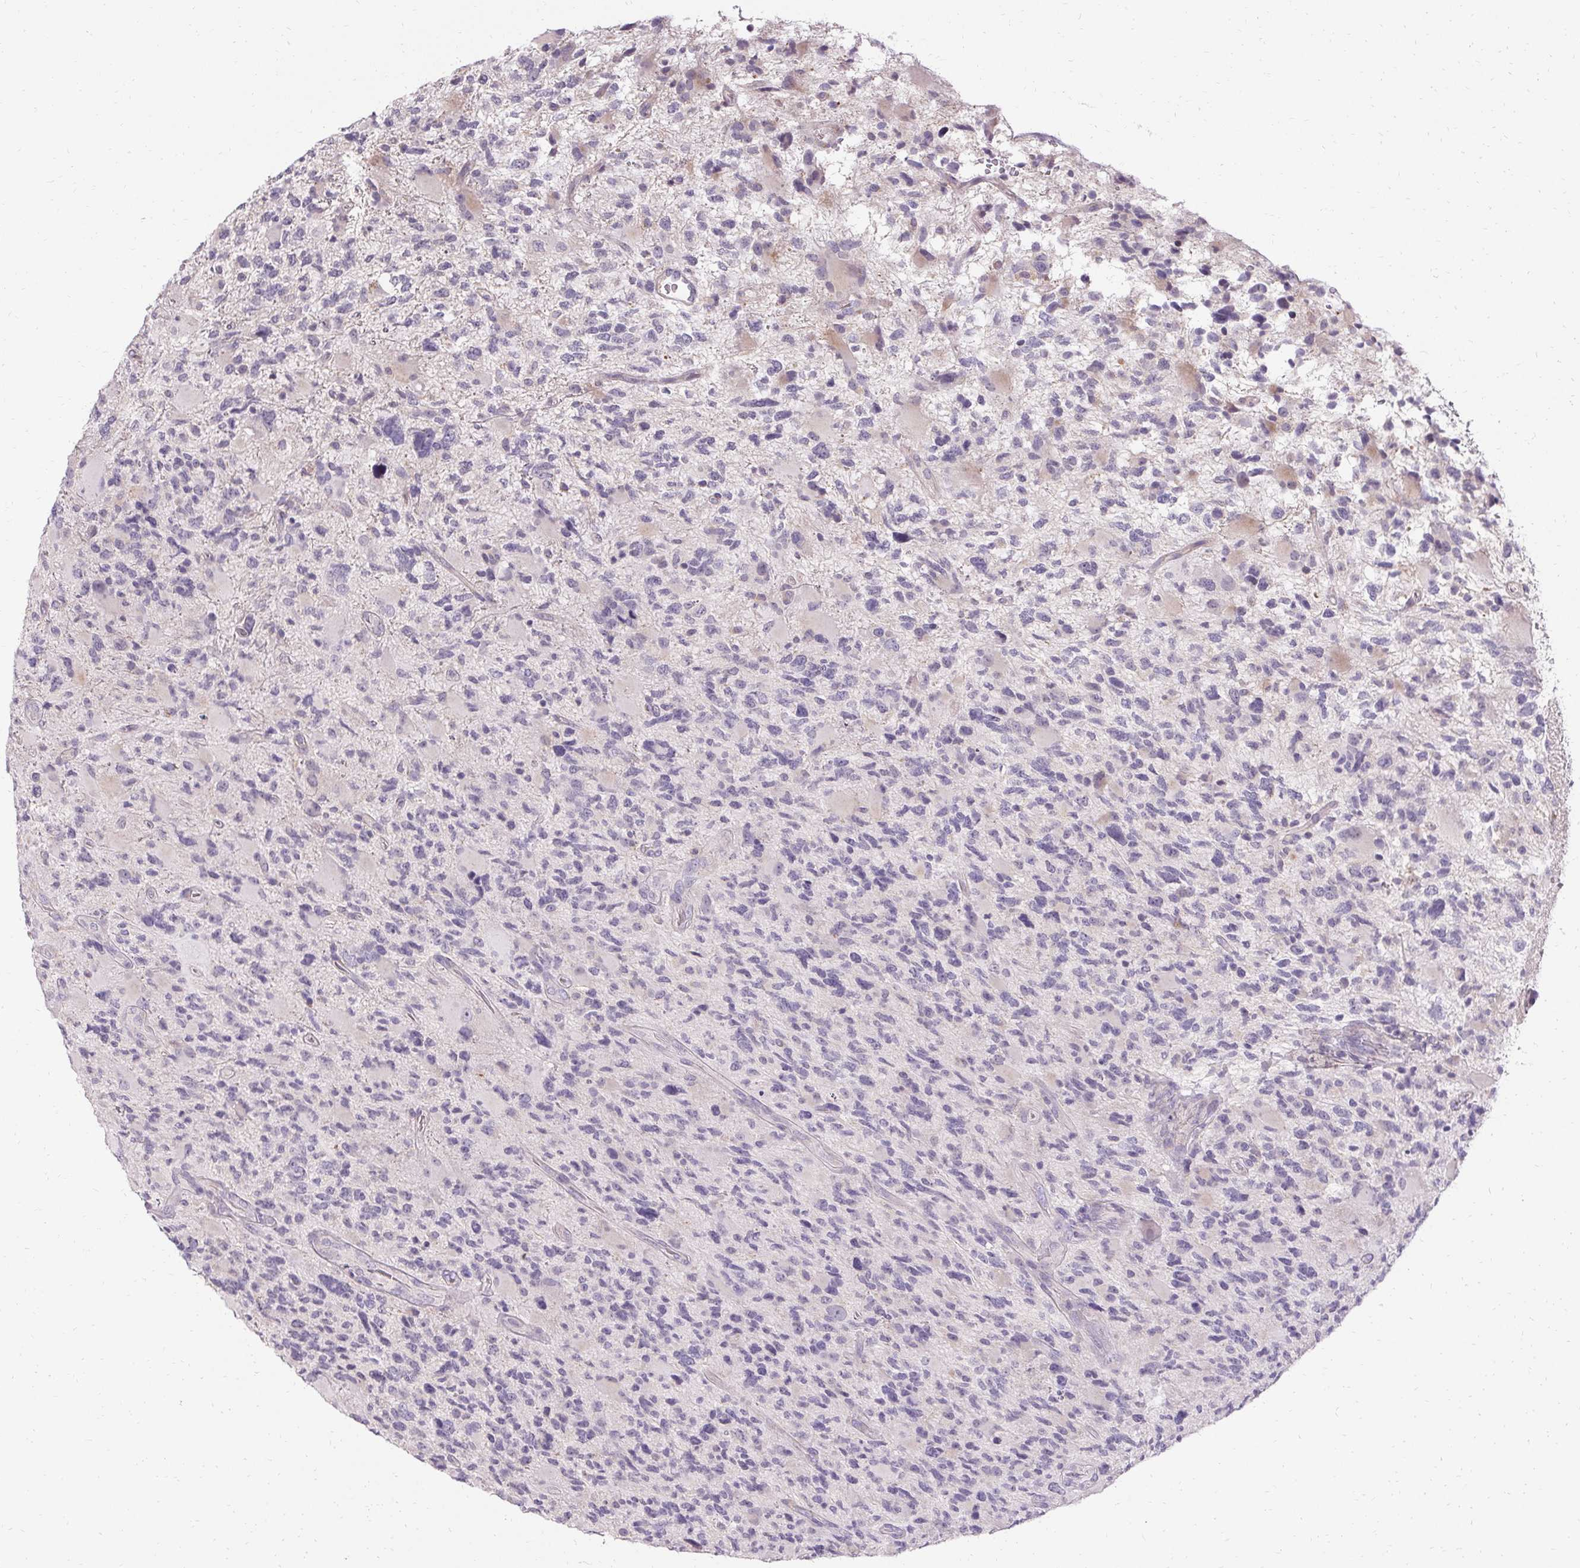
{"staining": {"intensity": "negative", "quantity": "none", "location": "none"}, "tissue": "glioma", "cell_type": "Tumor cells", "image_type": "cancer", "snomed": [{"axis": "morphology", "description": "Glioma, malignant, High grade"}, {"axis": "topography", "description": "Brain"}], "caption": "An immunohistochemistry (IHC) photomicrograph of glioma is shown. There is no staining in tumor cells of glioma.", "gene": "HSD17B3", "patient": {"sex": "female", "age": 71}}